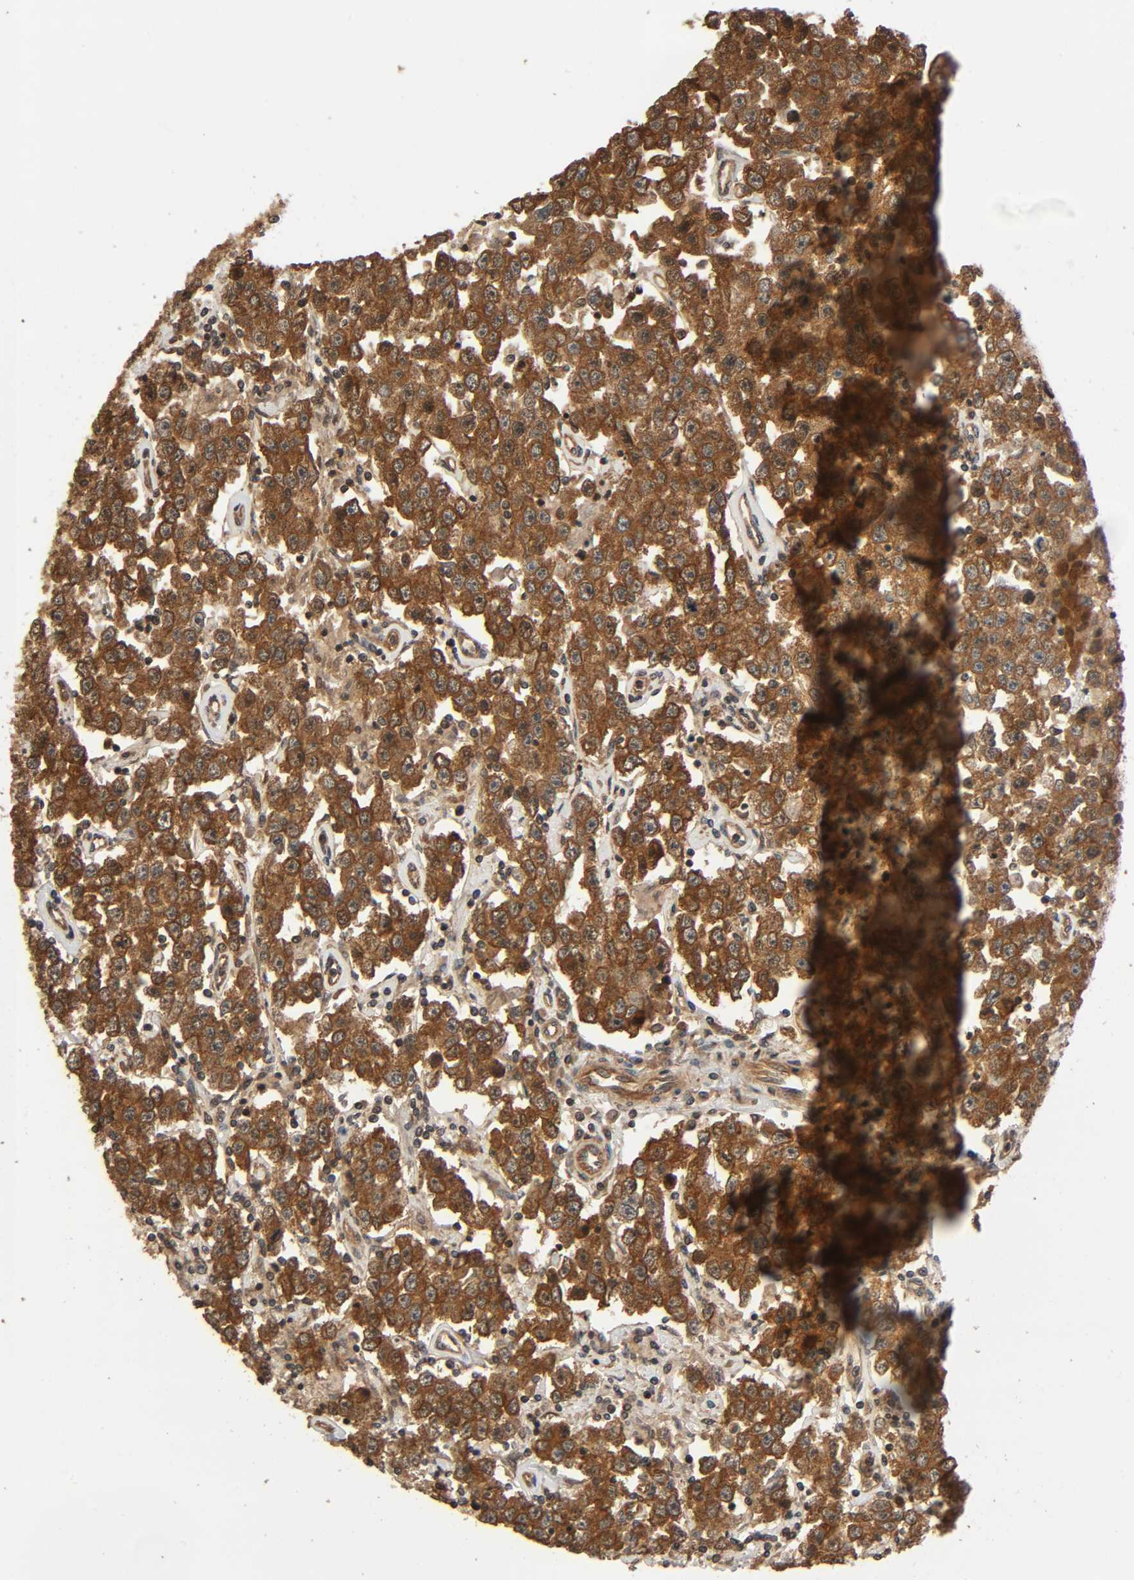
{"staining": {"intensity": "moderate", "quantity": ">75%", "location": "cytoplasmic/membranous"}, "tissue": "testis cancer", "cell_type": "Tumor cells", "image_type": "cancer", "snomed": [{"axis": "morphology", "description": "Seminoma, NOS"}, {"axis": "topography", "description": "Testis"}], "caption": "Immunohistochemistry (IHC) (DAB) staining of human testis cancer displays moderate cytoplasmic/membranous protein staining in about >75% of tumor cells.", "gene": "PPP2R1B", "patient": {"sex": "male", "age": 52}}